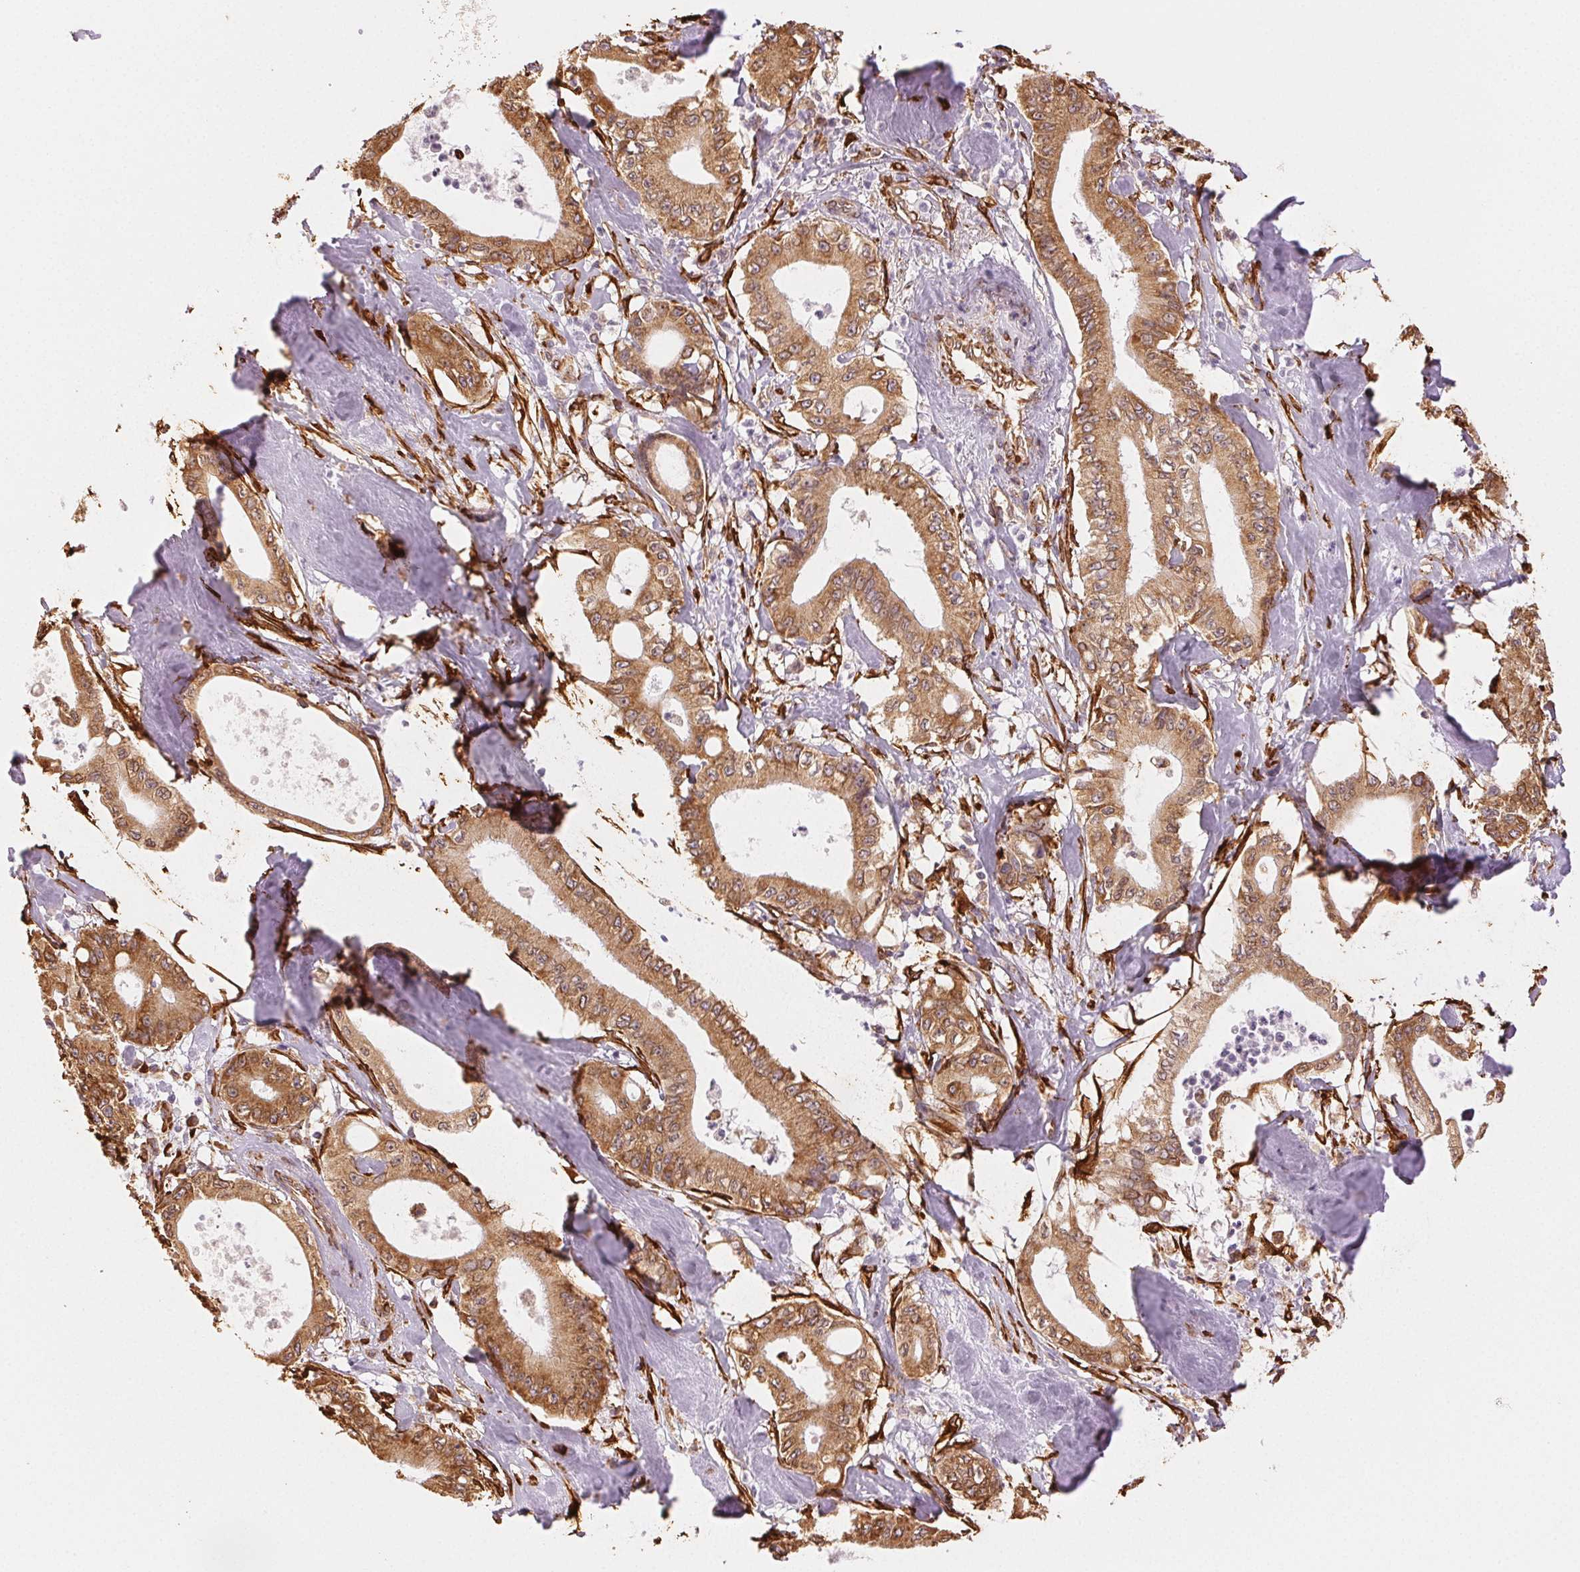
{"staining": {"intensity": "moderate", "quantity": ">75%", "location": "cytoplasmic/membranous"}, "tissue": "pancreatic cancer", "cell_type": "Tumor cells", "image_type": "cancer", "snomed": [{"axis": "morphology", "description": "Adenocarcinoma, NOS"}, {"axis": "topography", "description": "Pancreas"}], "caption": "Pancreatic cancer stained with DAB (3,3'-diaminobenzidine) IHC displays medium levels of moderate cytoplasmic/membranous staining in approximately >75% of tumor cells. (IHC, brightfield microscopy, high magnification).", "gene": "RCN3", "patient": {"sex": "male", "age": 71}}